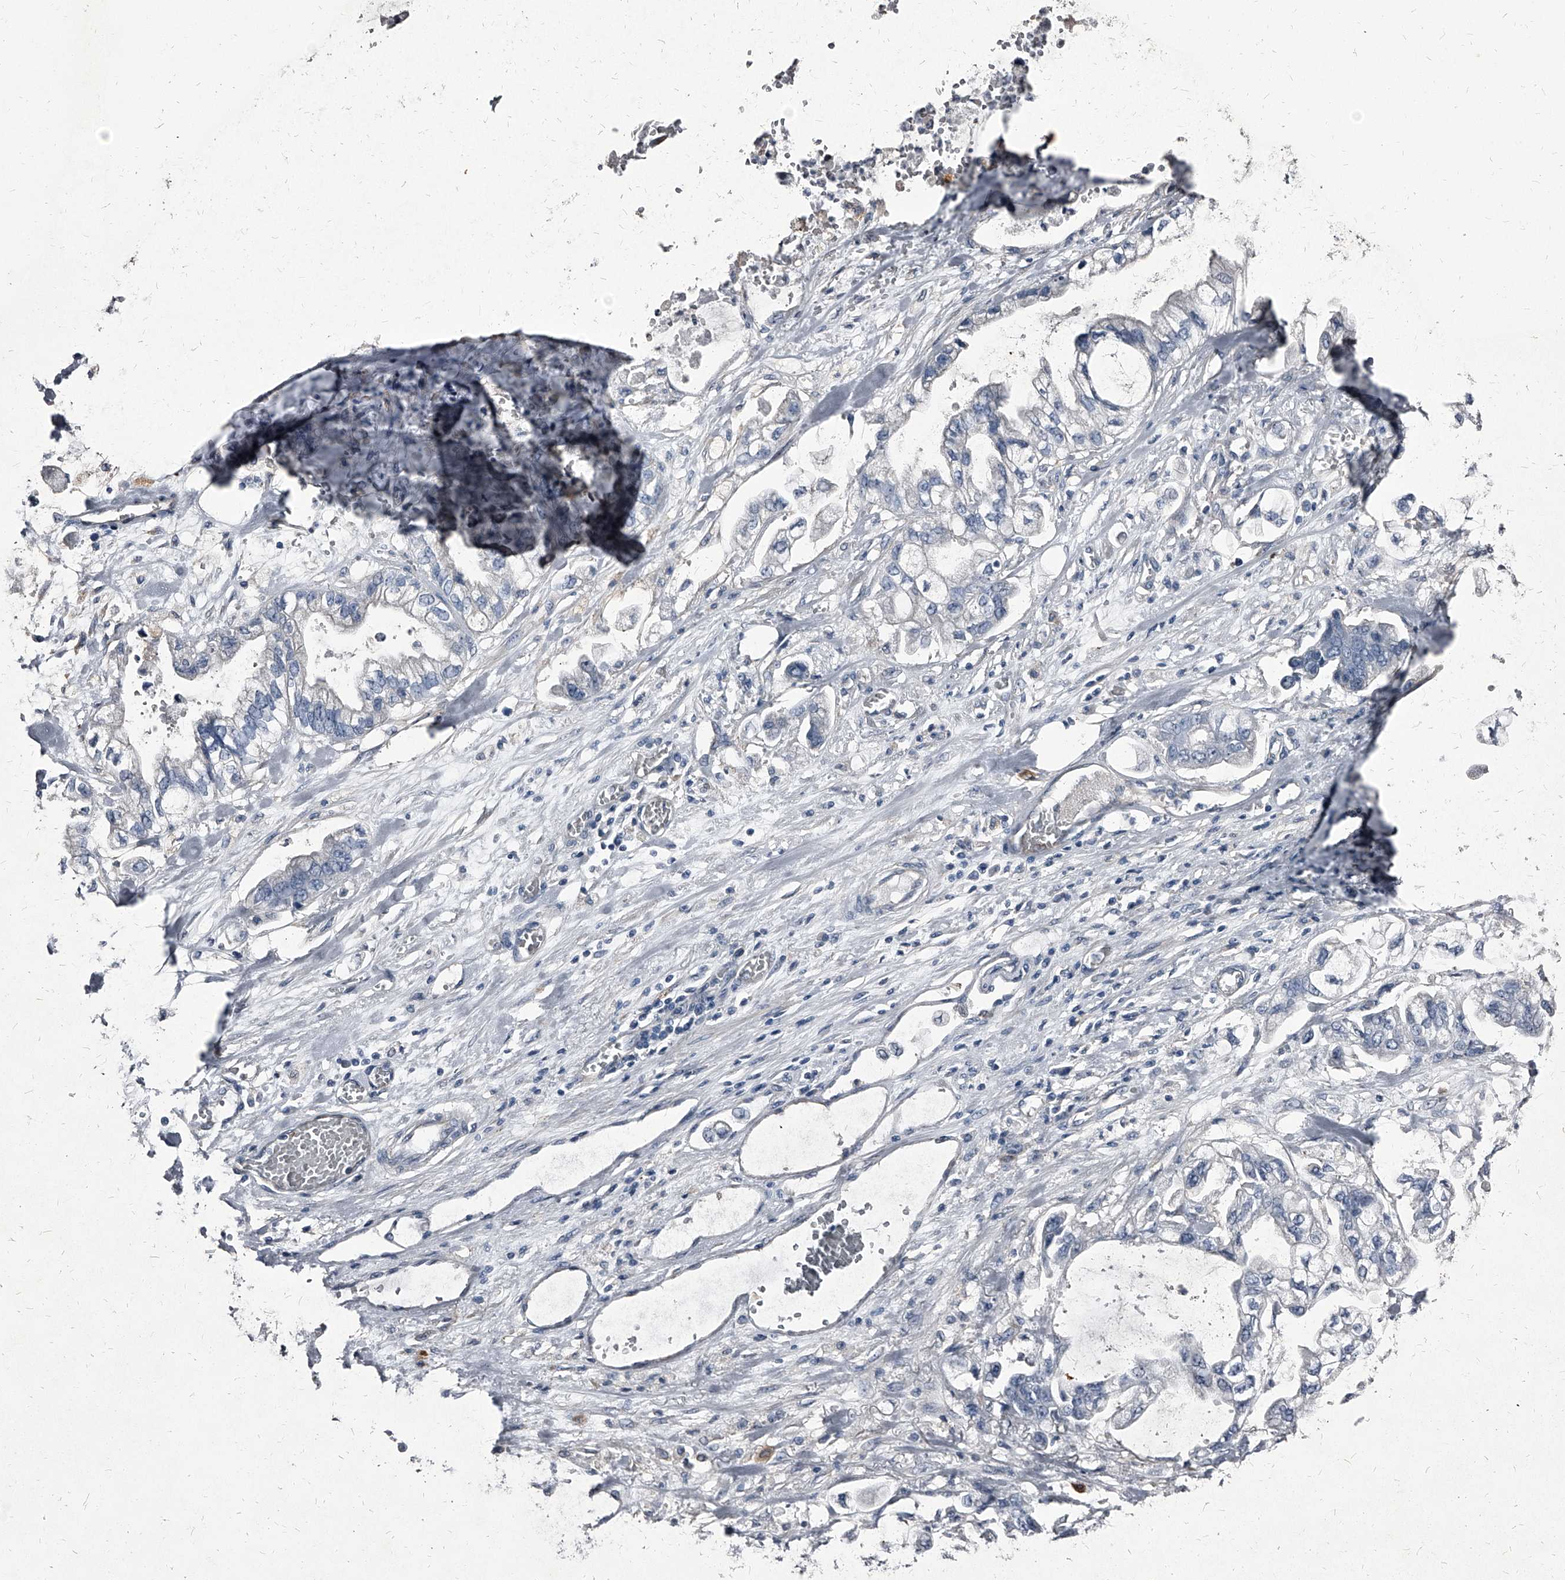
{"staining": {"intensity": "negative", "quantity": "none", "location": "none"}, "tissue": "stomach cancer", "cell_type": "Tumor cells", "image_type": "cancer", "snomed": [{"axis": "morphology", "description": "Normal tissue, NOS"}, {"axis": "morphology", "description": "Adenocarcinoma, NOS"}, {"axis": "topography", "description": "Stomach"}], "caption": "High power microscopy image of an IHC image of stomach cancer (adenocarcinoma), revealing no significant expression in tumor cells.", "gene": "PGLYRP3", "patient": {"sex": "male", "age": 62}}